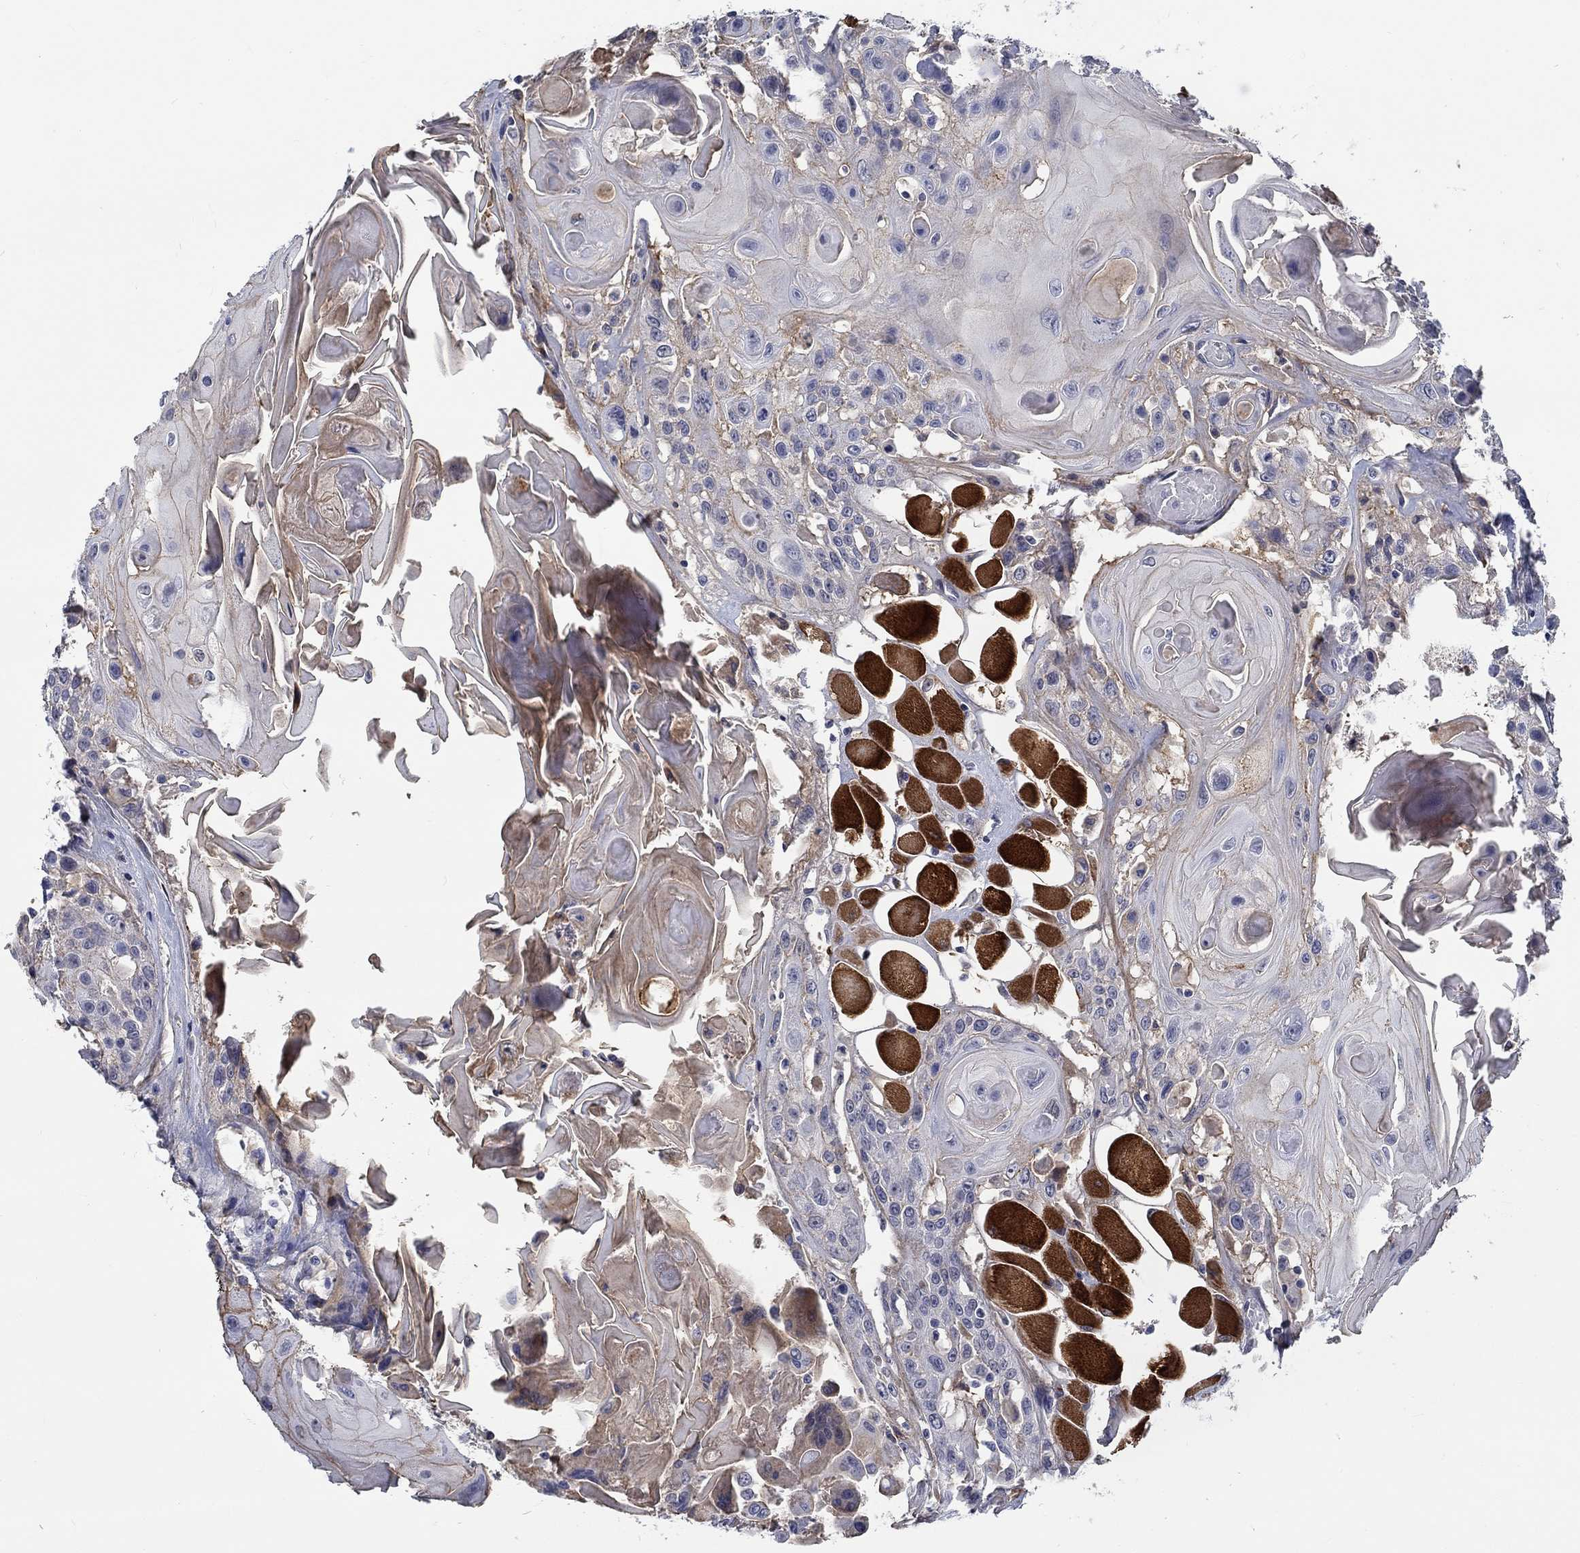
{"staining": {"intensity": "negative", "quantity": "none", "location": "none"}, "tissue": "head and neck cancer", "cell_type": "Tumor cells", "image_type": "cancer", "snomed": [{"axis": "morphology", "description": "Squamous cell carcinoma, NOS"}, {"axis": "topography", "description": "Head-Neck"}], "caption": "DAB immunohistochemical staining of human head and neck cancer (squamous cell carcinoma) reveals no significant expression in tumor cells. Nuclei are stained in blue.", "gene": "MYBPC1", "patient": {"sex": "female", "age": 59}}